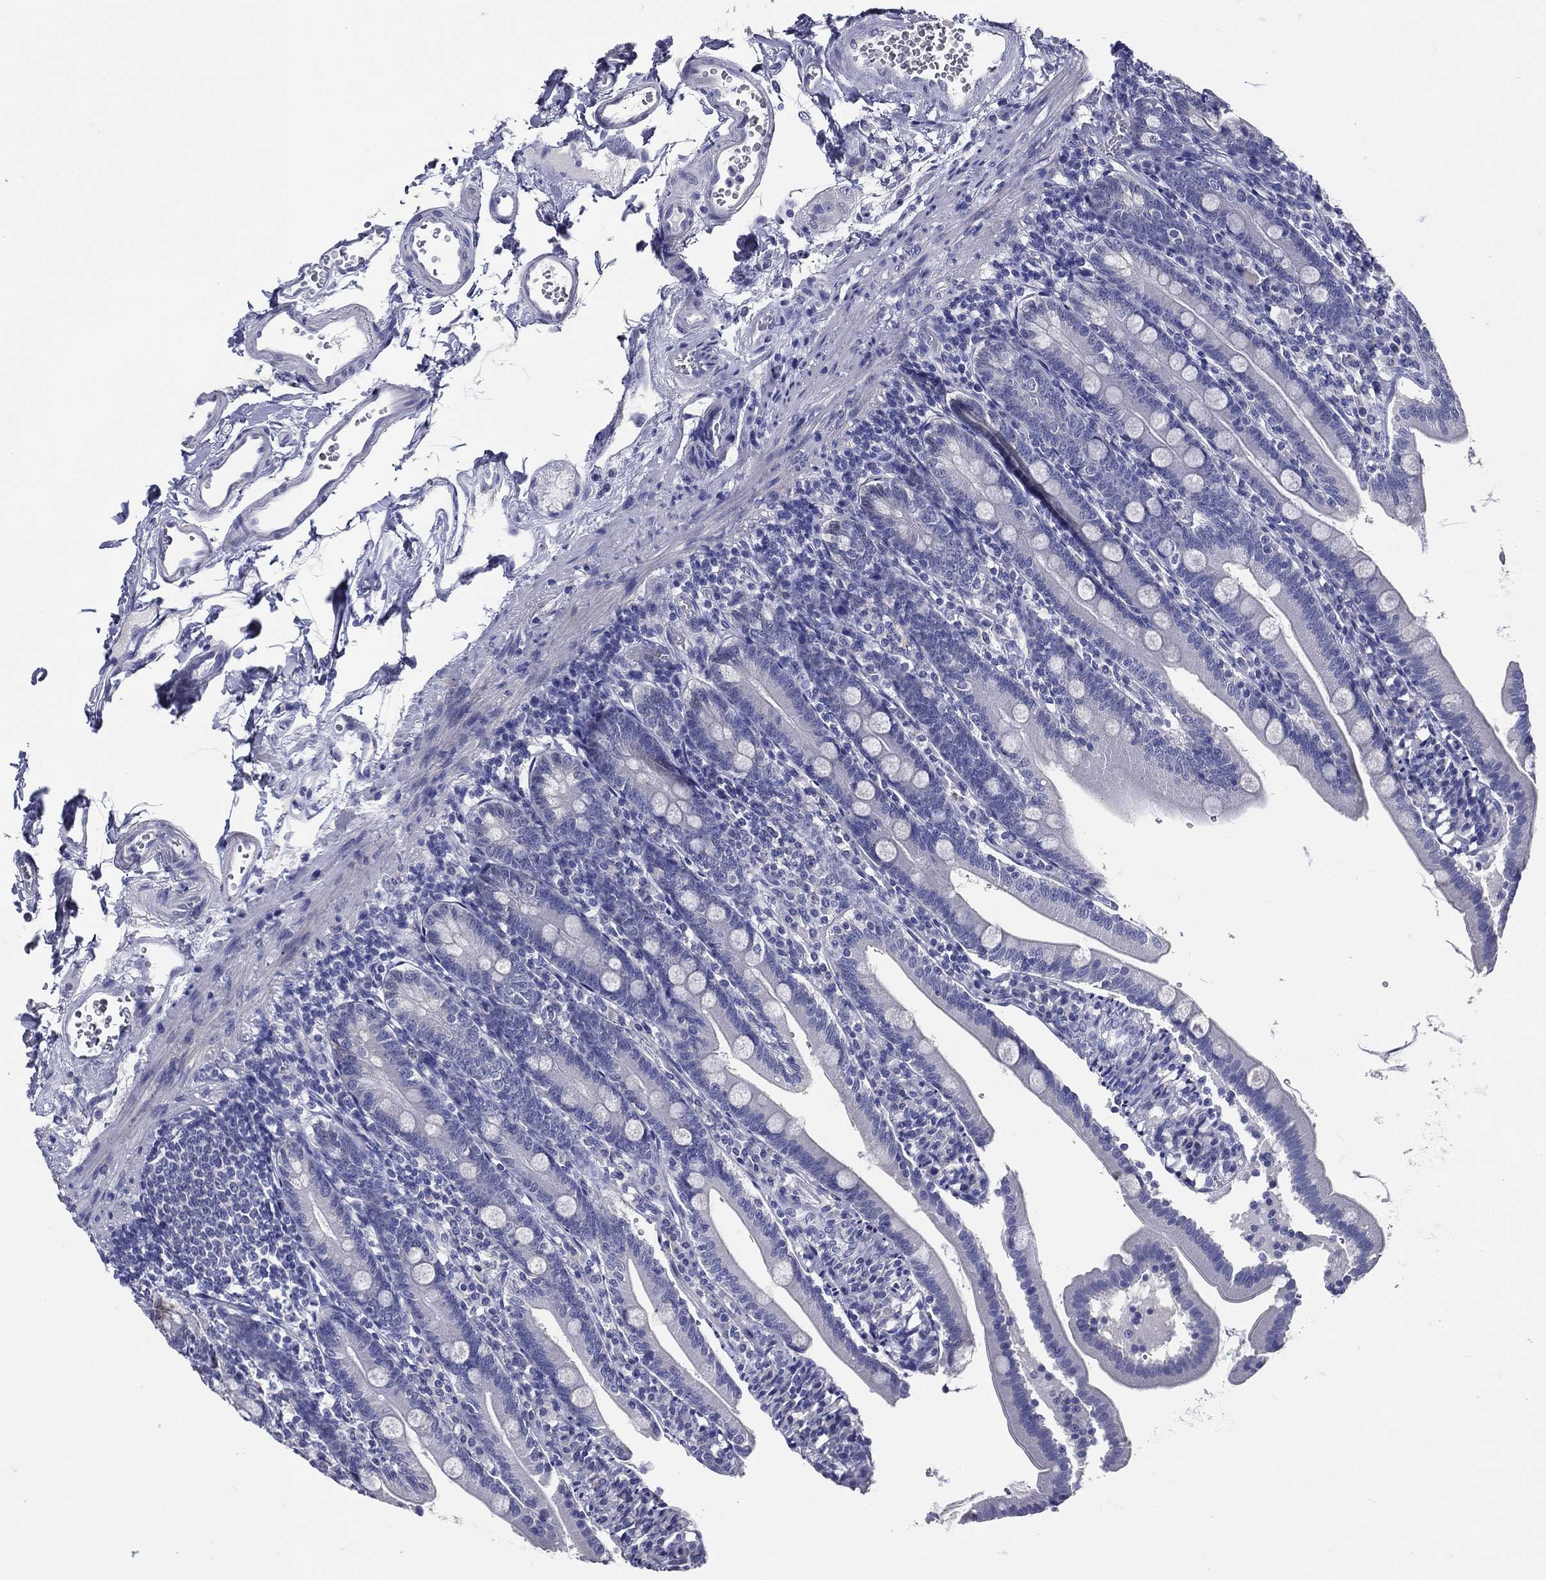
{"staining": {"intensity": "negative", "quantity": "none", "location": "none"}, "tissue": "duodenum", "cell_type": "Glandular cells", "image_type": "normal", "snomed": [{"axis": "morphology", "description": "Normal tissue, NOS"}, {"axis": "topography", "description": "Duodenum"}], "caption": "Image shows no significant protein positivity in glandular cells of benign duodenum. (Stains: DAB (3,3'-diaminobenzidine) IHC with hematoxylin counter stain, Microscopy: brightfield microscopy at high magnification).", "gene": "TGM1", "patient": {"sex": "female", "age": 67}}